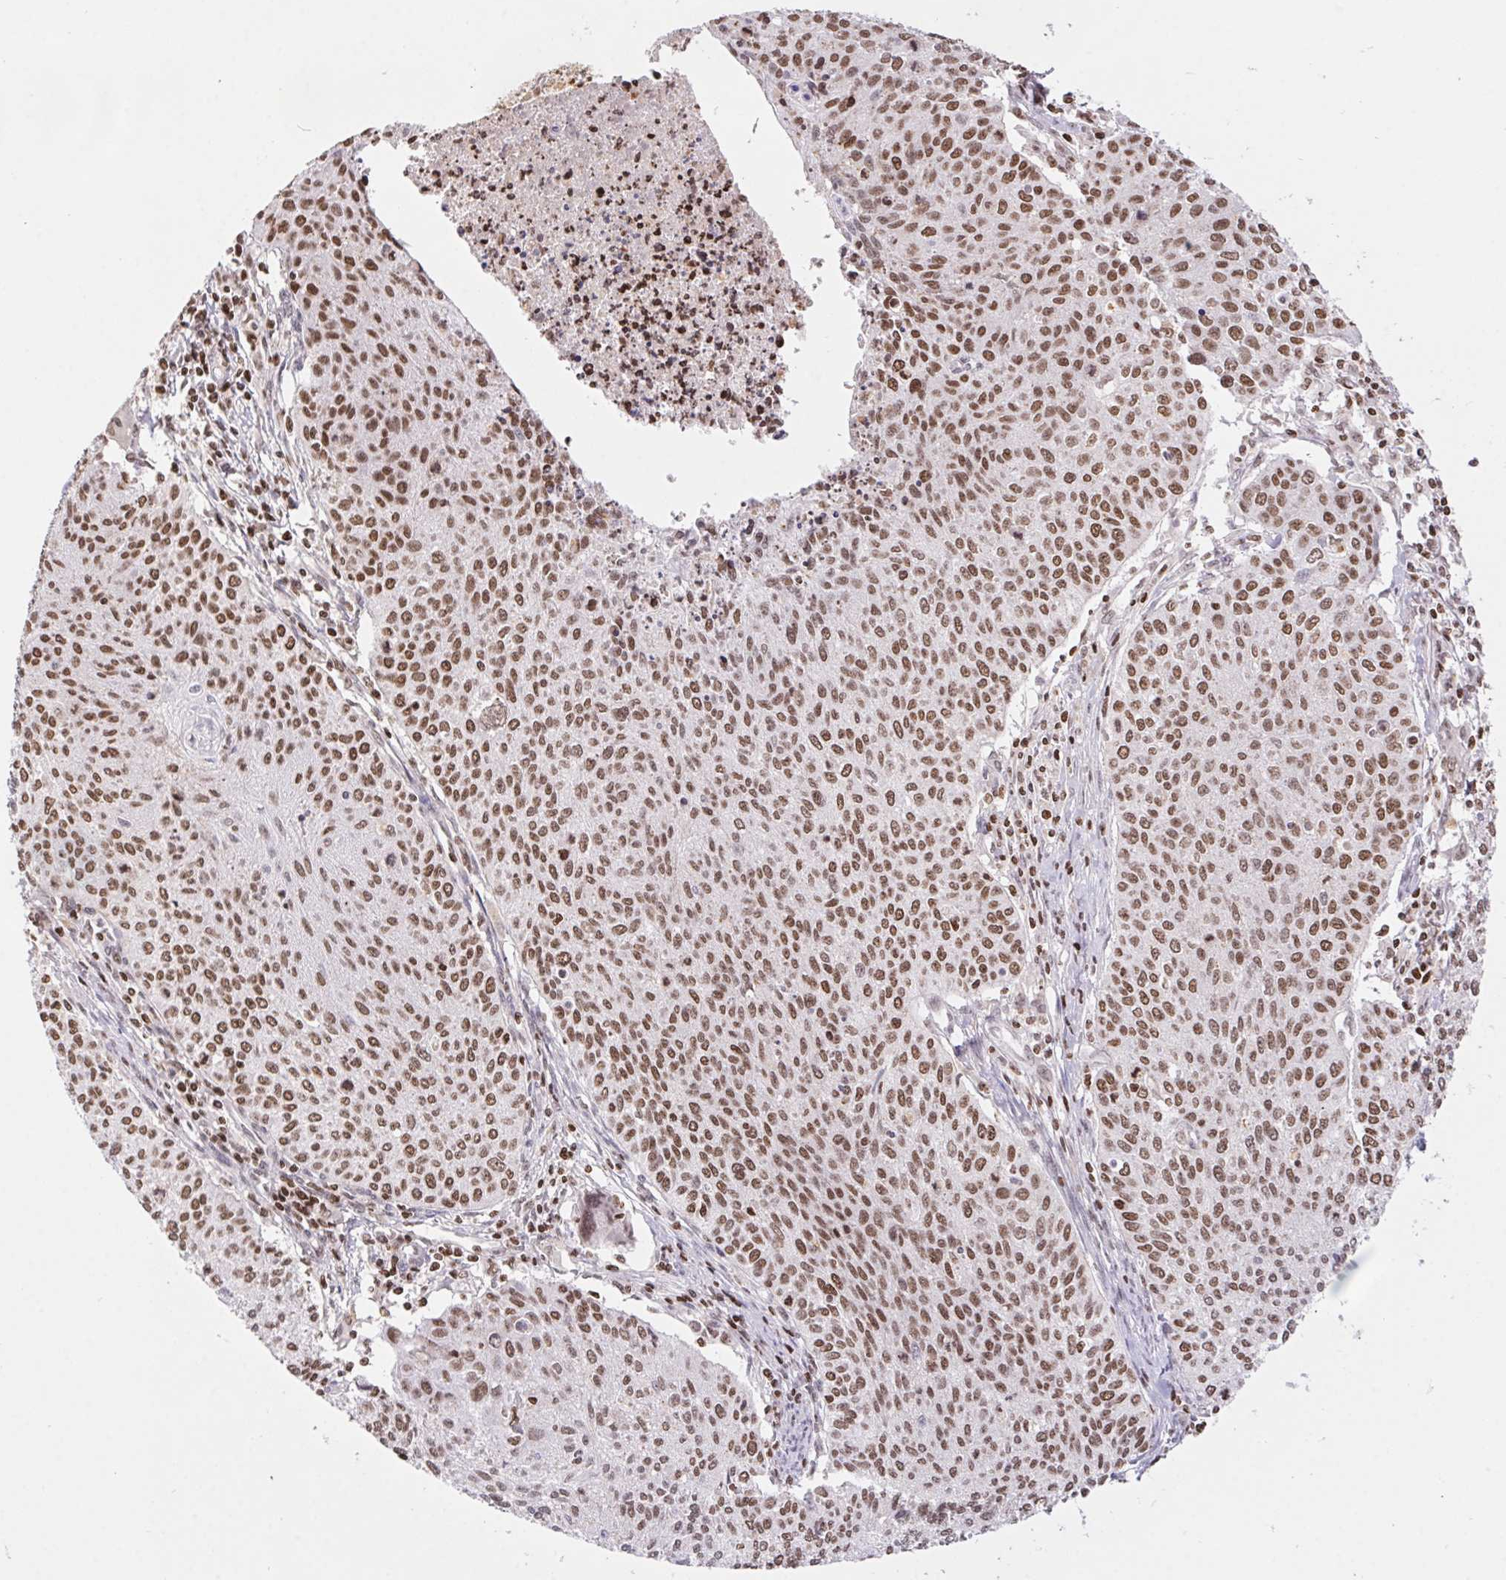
{"staining": {"intensity": "moderate", "quantity": ">75%", "location": "nuclear"}, "tissue": "cervical cancer", "cell_type": "Tumor cells", "image_type": "cancer", "snomed": [{"axis": "morphology", "description": "Squamous cell carcinoma, NOS"}, {"axis": "topography", "description": "Cervix"}], "caption": "A brown stain shows moderate nuclear positivity of a protein in human cervical squamous cell carcinoma tumor cells. (brown staining indicates protein expression, while blue staining denotes nuclei).", "gene": "POLD3", "patient": {"sex": "female", "age": 38}}